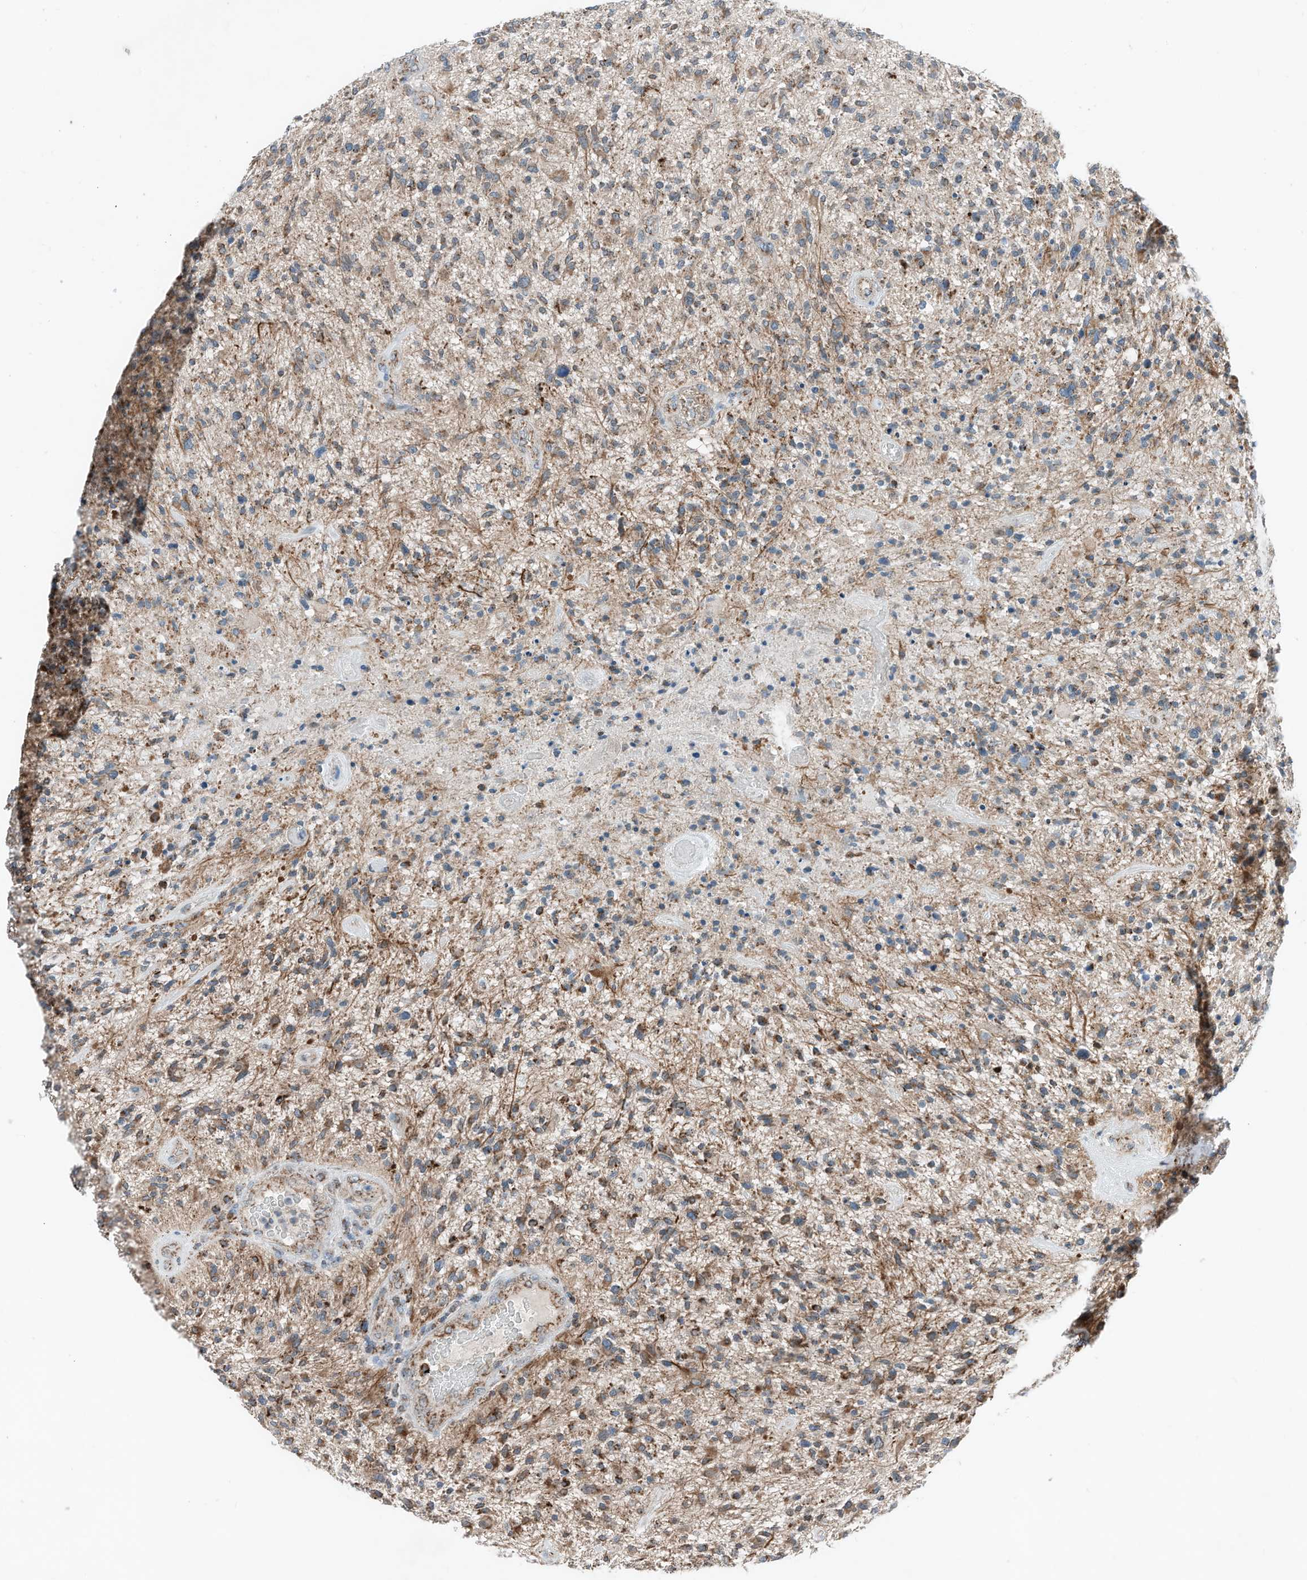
{"staining": {"intensity": "moderate", "quantity": "25%-75%", "location": "cytoplasmic/membranous"}, "tissue": "glioma", "cell_type": "Tumor cells", "image_type": "cancer", "snomed": [{"axis": "morphology", "description": "Glioma, malignant, High grade"}, {"axis": "topography", "description": "Brain"}], "caption": "Glioma stained with DAB immunohistochemistry demonstrates medium levels of moderate cytoplasmic/membranous positivity in about 25%-75% of tumor cells. The staining was performed using DAB (3,3'-diaminobenzidine) to visualize the protein expression in brown, while the nuclei were stained in blue with hematoxylin (Magnification: 20x).", "gene": "RMND1", "patient": {"sex": "male", "age": 47}}